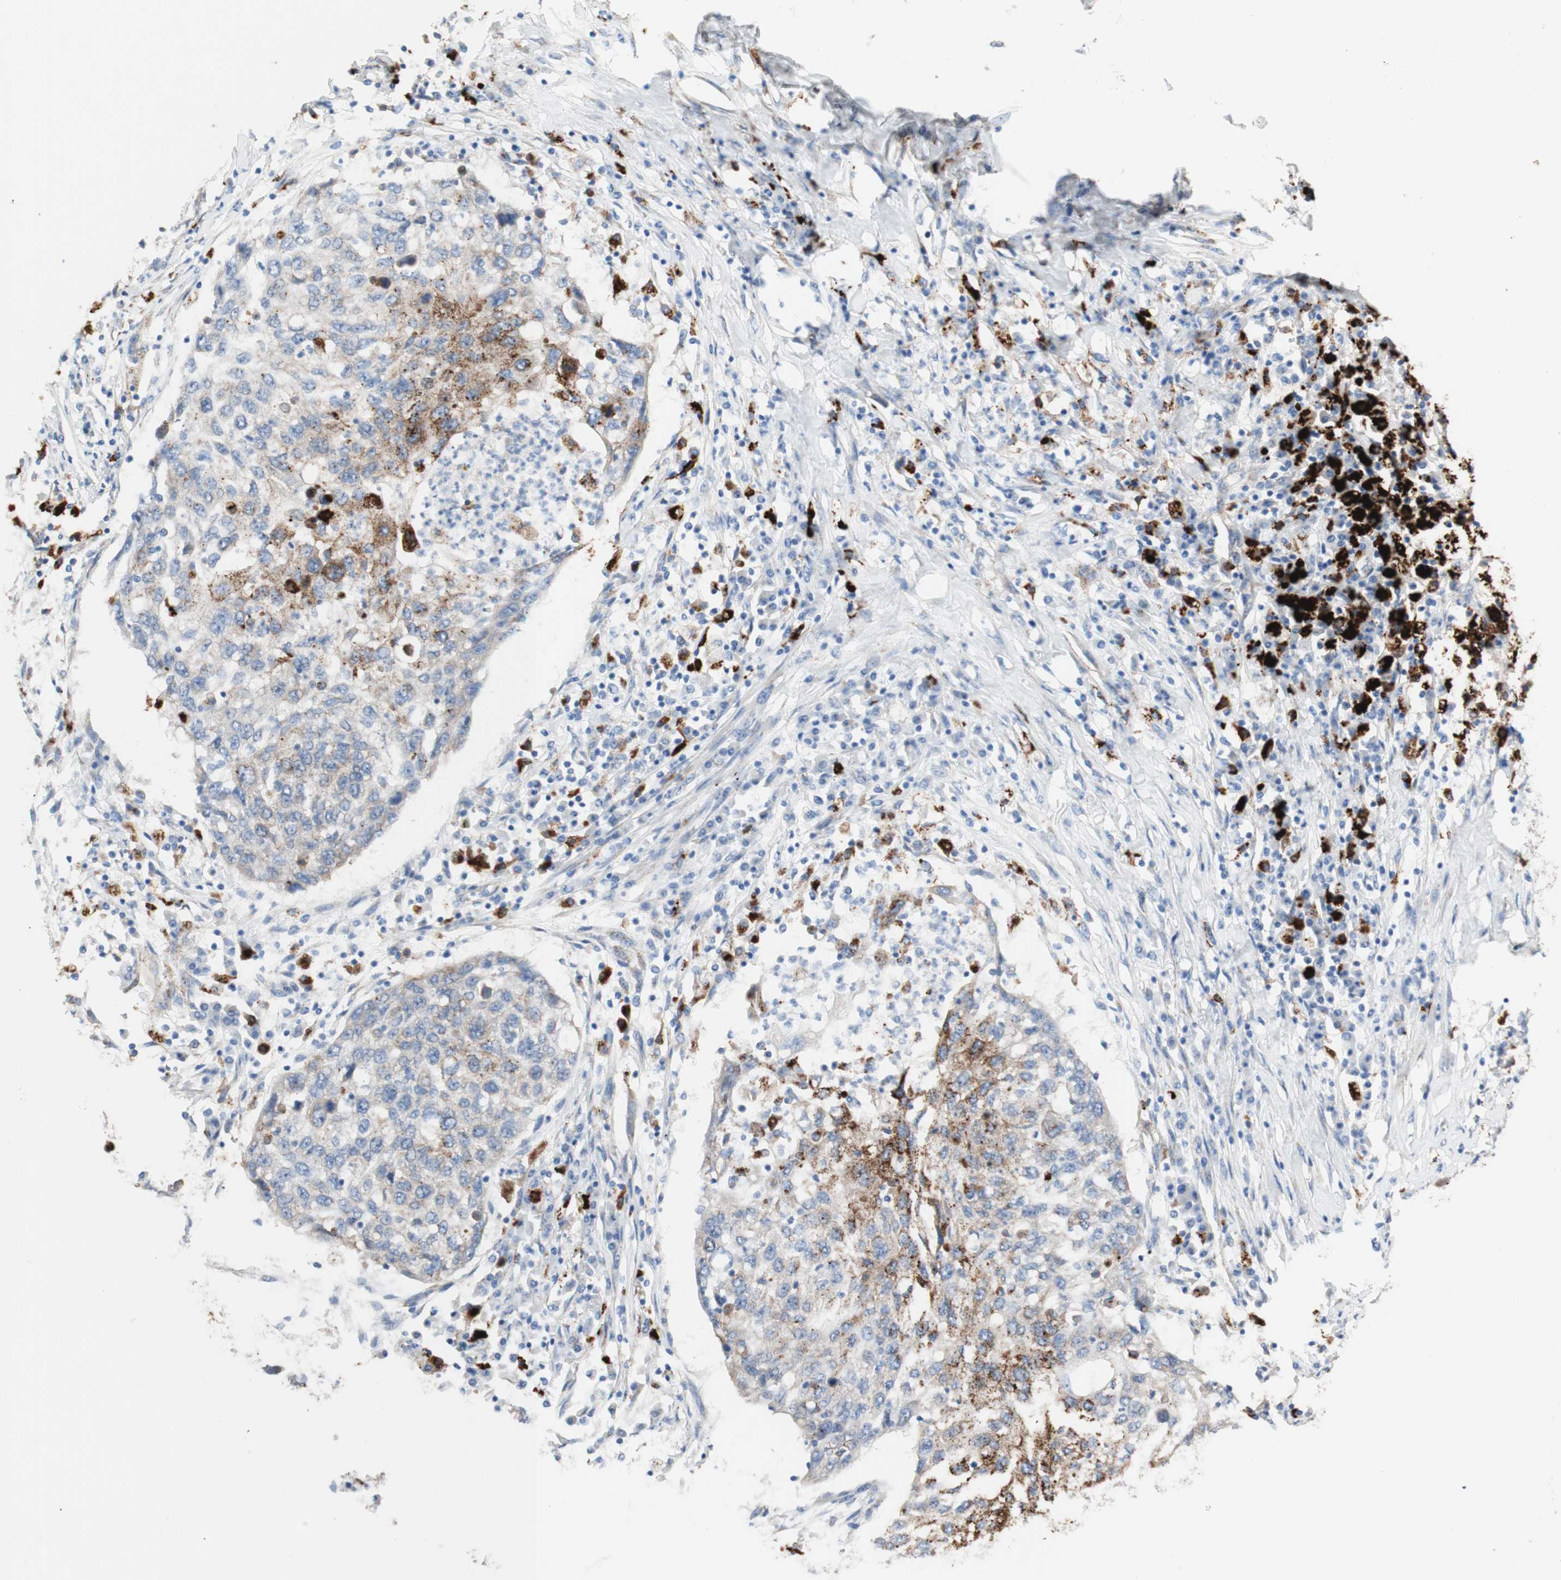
{"staining": {"intensity": "moderate", "quantity": "25%-75%", "location": "cytoplasmic/membranous"}, "tissue": "lung cancer", "cell_type": "Tumor cells", "image_type": "cancer", "snomed": [{"axis": "morphology", "description": "Squamous cell carcinoma, NOS"}, {"axis": "topography", "description": "Lung"}], "caption": "This is an image of IHC staining of lung squamous cell carcinoma, which shows moderate staining in the cytoplasmic/membranous of tumor cells.", "gene": "URB2", "patient": {"sex": "female", "age": 63}}